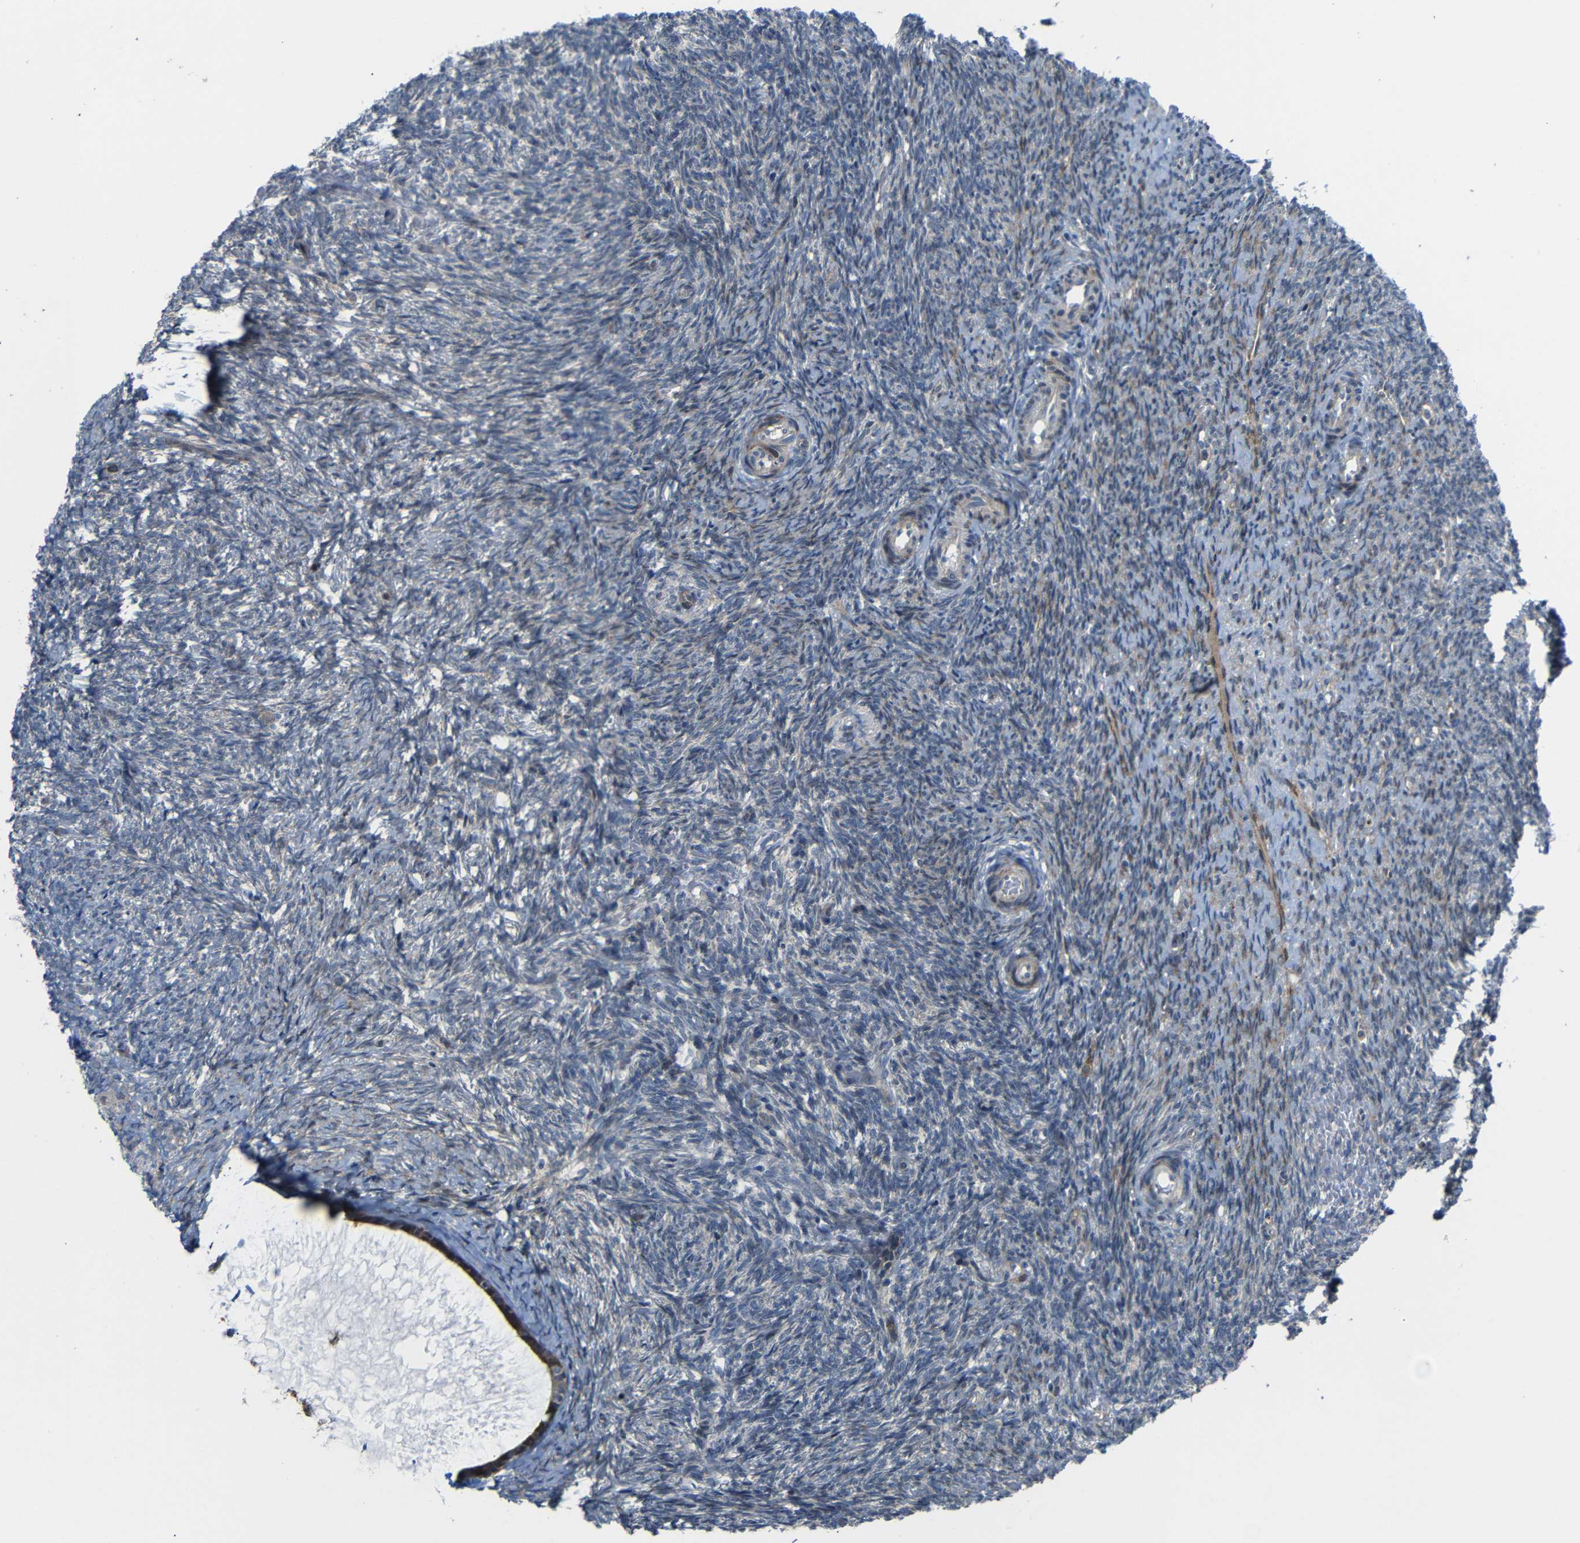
{"staining": {"intensity": "weak", "quantity": "25%-75%", "location": "cytoplasmic/membranous"}, "tissue": "ovary", "cell_type": "Ovarian stroma cells", "image_type": "normal", "snomed": [{"axis": "morphology", "description": "Normal tissue, NOS"}, {"axis": "topography", "description": "Ovary"}], "caption": "Protein staining of benign ovary displays weak cytoplasmic/membranous expression in about 25%-75% of ovarian stroma cells.", "gene": "P3H2", "patient": {"sex": "female", "age": 41}}